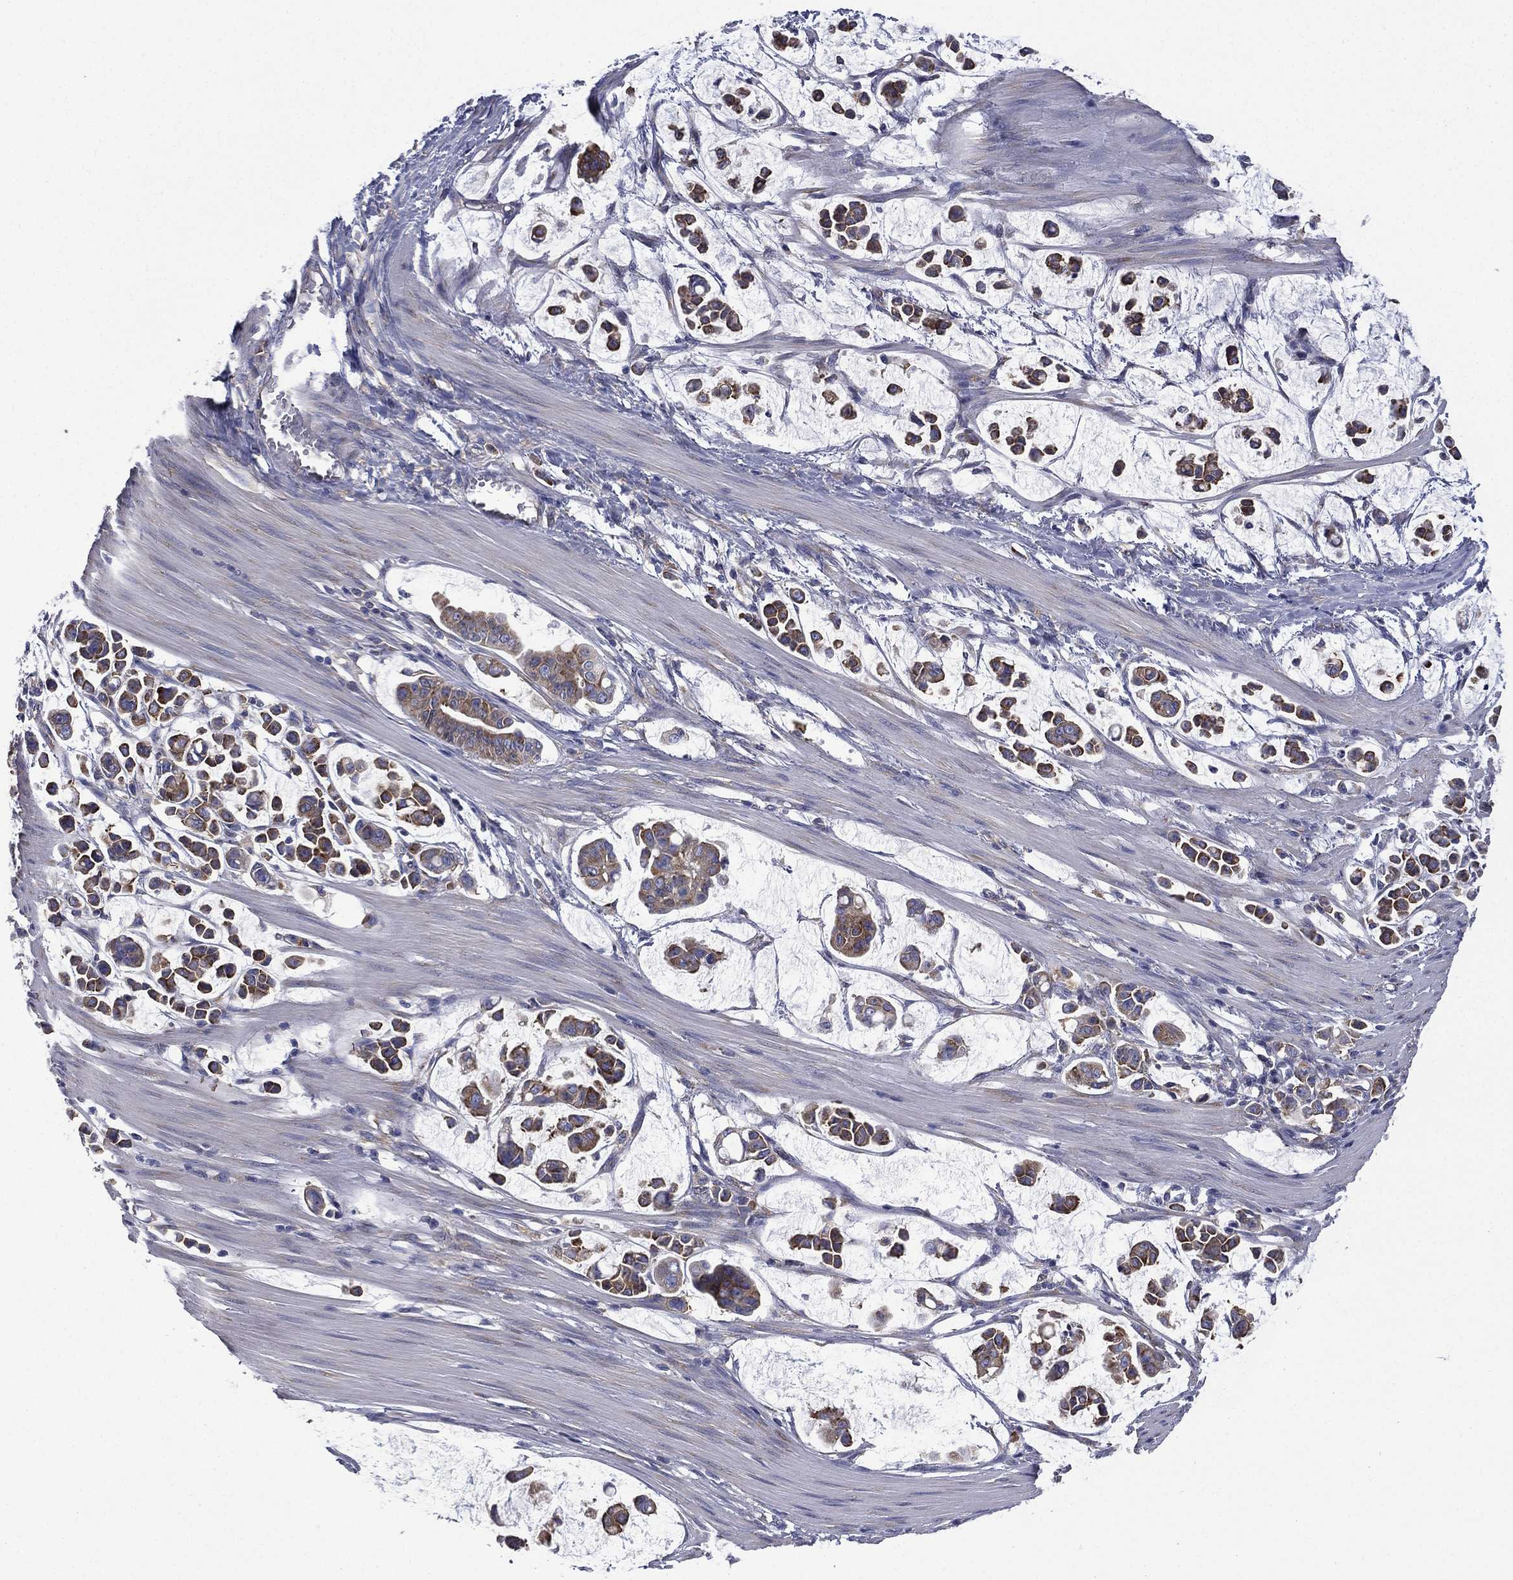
{"staining": {"intensity": "moderate", "quantity": ">75%", "location": "cytoplasmic/membranous"}, "tissue": "stomach cancer", "cell_type": "Tumor cells", "image_type": "cancer", "snomed": [{"axis": "morphology", "description": "Adenocarcinoma, NOS"}, {"axis": "topography", "description": "Stomach"}], "caption": "Immunohistochemical staining of human adenocarcinoma (stomach) displays moderate cytoplasmic/membranous protein staining in about >75% of tumor cells. The staining was performed using DAB, with brown indicating positive protein expression. Nuclei are stained blue with hematoxylin.", "gene": "FARSA", "patient": {"sex": "male", "age": 82}}